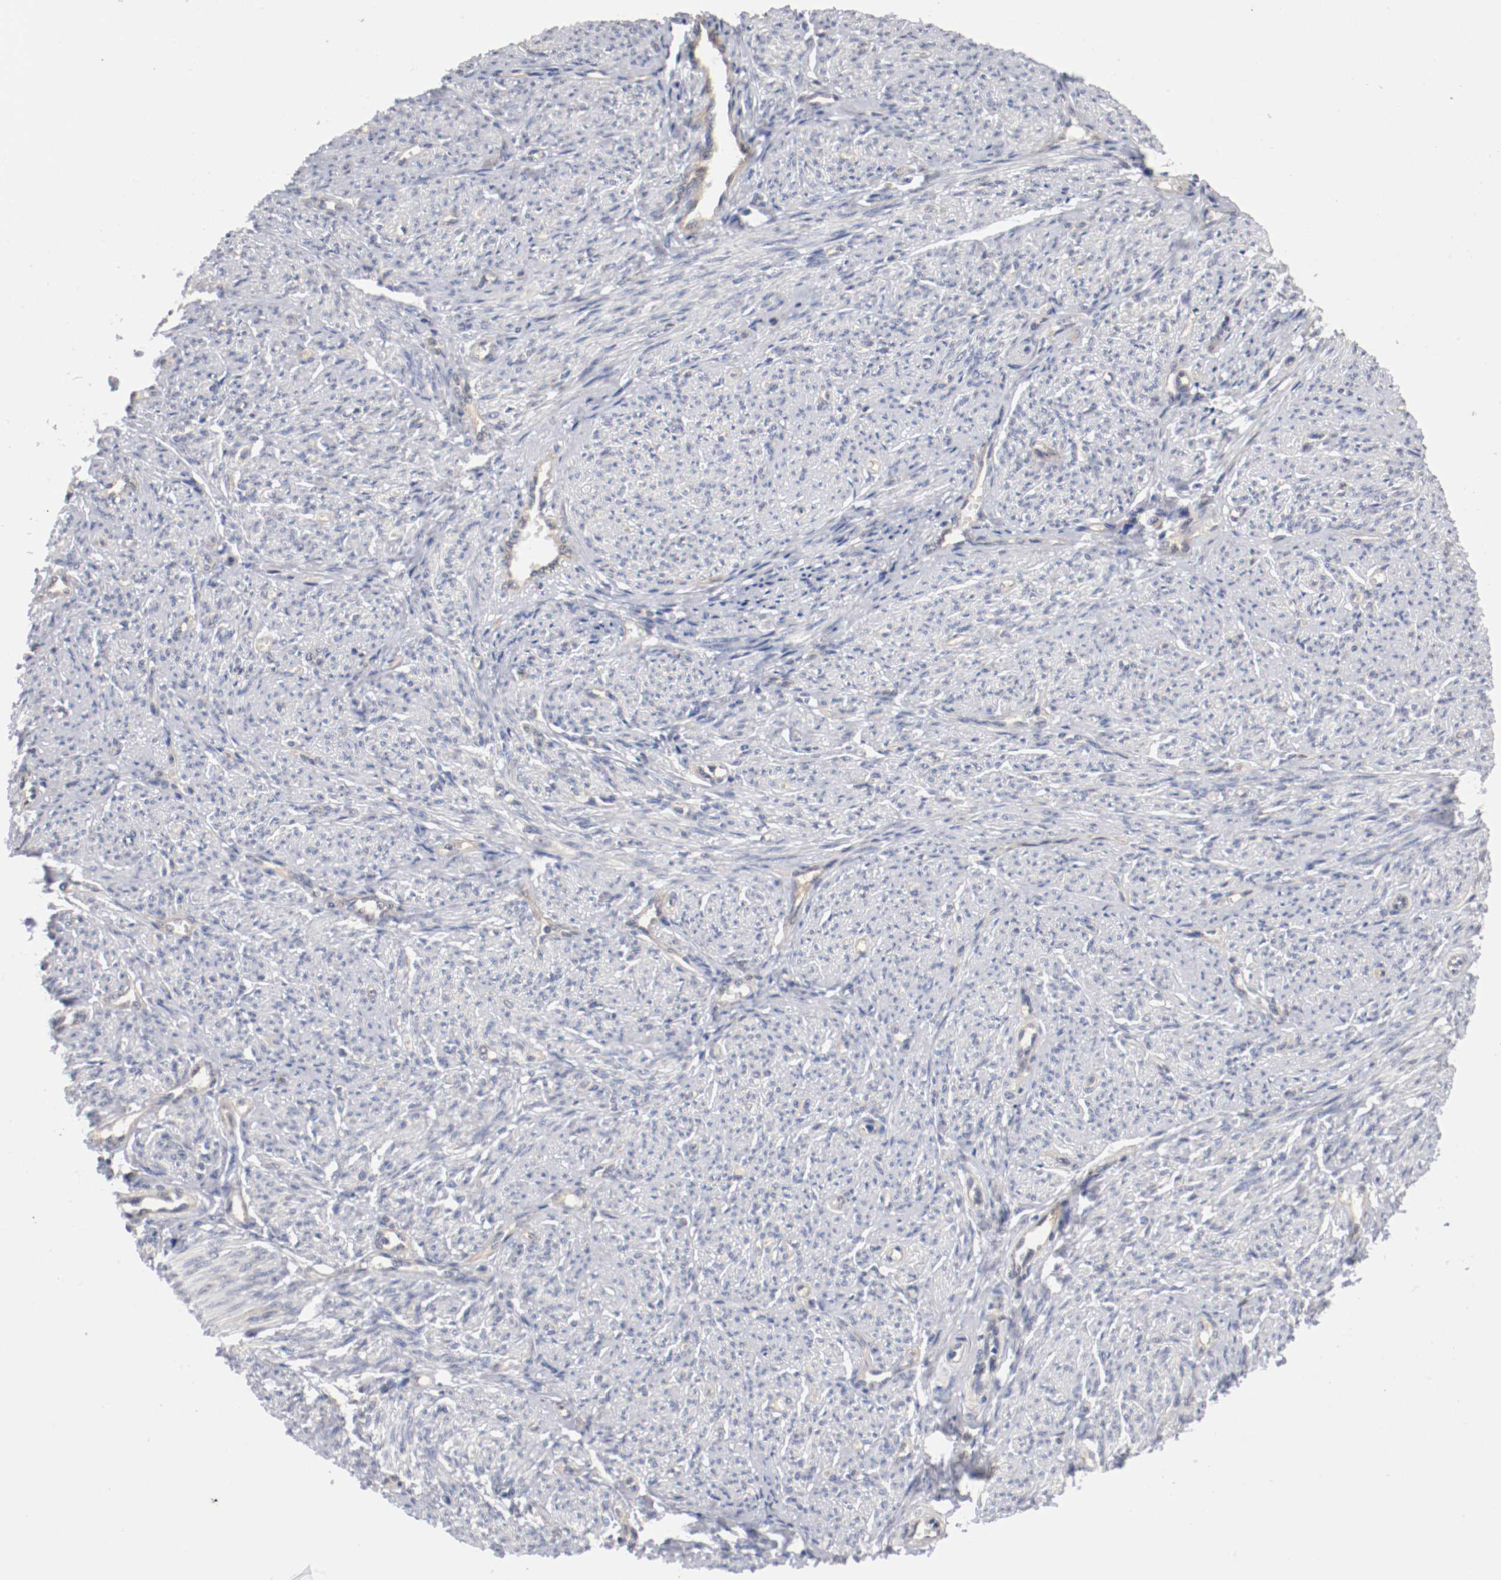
{"staining": {"intensity": "negative", "quantity": "none", "location": "none"}, "tissue": "smooth muscle", "cell_type": "Smooth muscle cells", "image_type": "normal", "snomed": [{"axis": "morphology", "description": "Normal tissue, NOS"}, {"axis": "topography", "description": "Smooth muscle"}], "caption": "High magnification brightfield microscopy of benign smooth muscle stained with DAB (brown) and counterstained with hematoxylin (blue): smooth muscle cells show no significant expression.", "gene": "RBM23", "patient": {"sex": "female", "age": 65}}